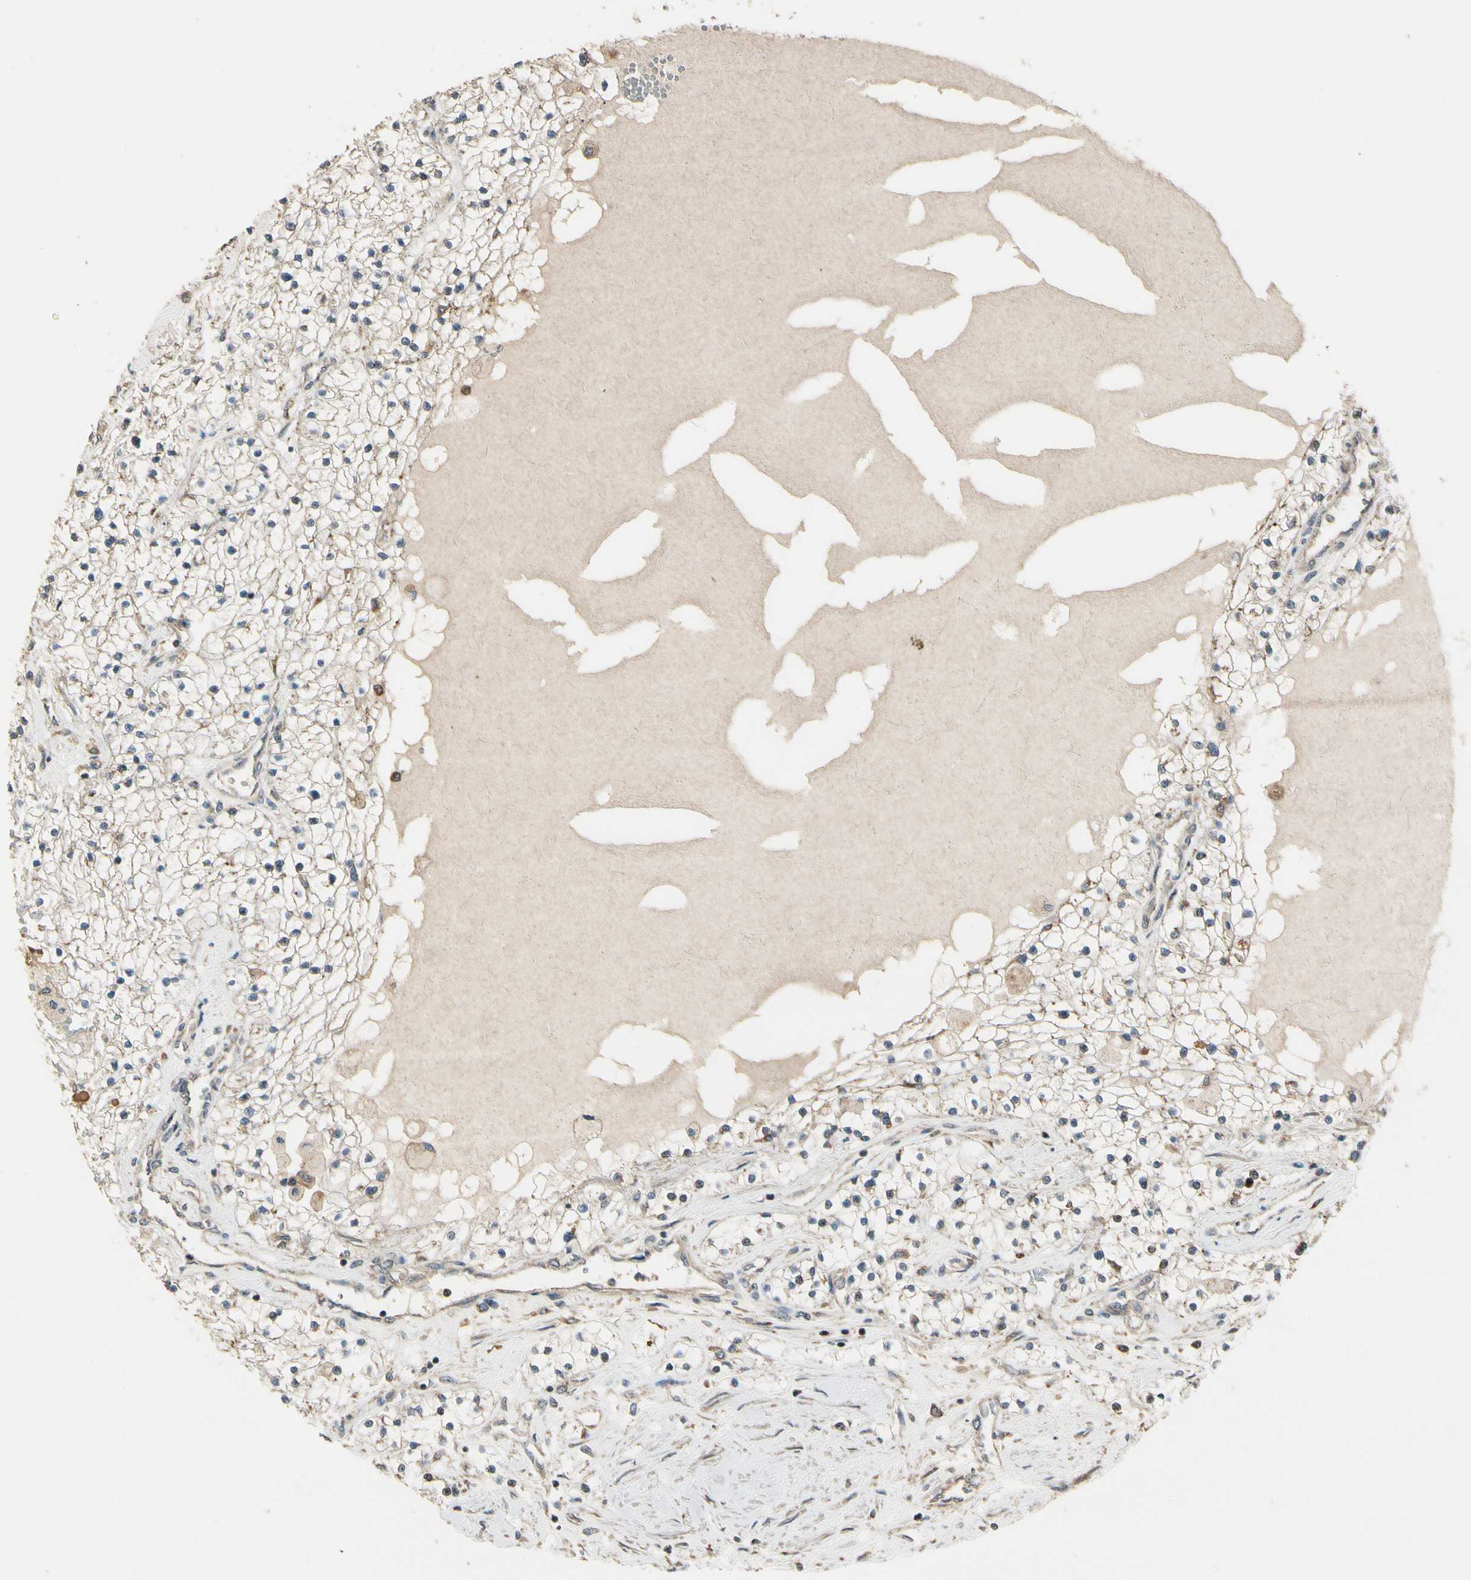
{"staining": {"intensity": "weak", "quantity": "25%-75%", "location": "cytoplasmic/membranous"}, "tissue": "renal cancer", "cell_type": "Tumor cells", "image_type": "cancer", "snomed": [{"axis": "morphology", "description": "Adenocarcinoma, NOS"}, {"axis": "topography", "description": "Kidney"}], "caption": "About 25%-75% of tumor cells in human renal cancer exhibit weak cytoplasmic/membranous protein positivity as visualized by brown immunohistochemical staining.", "gene": "LAMTOR1", "patient": {"sex": "male", "age": 68}}